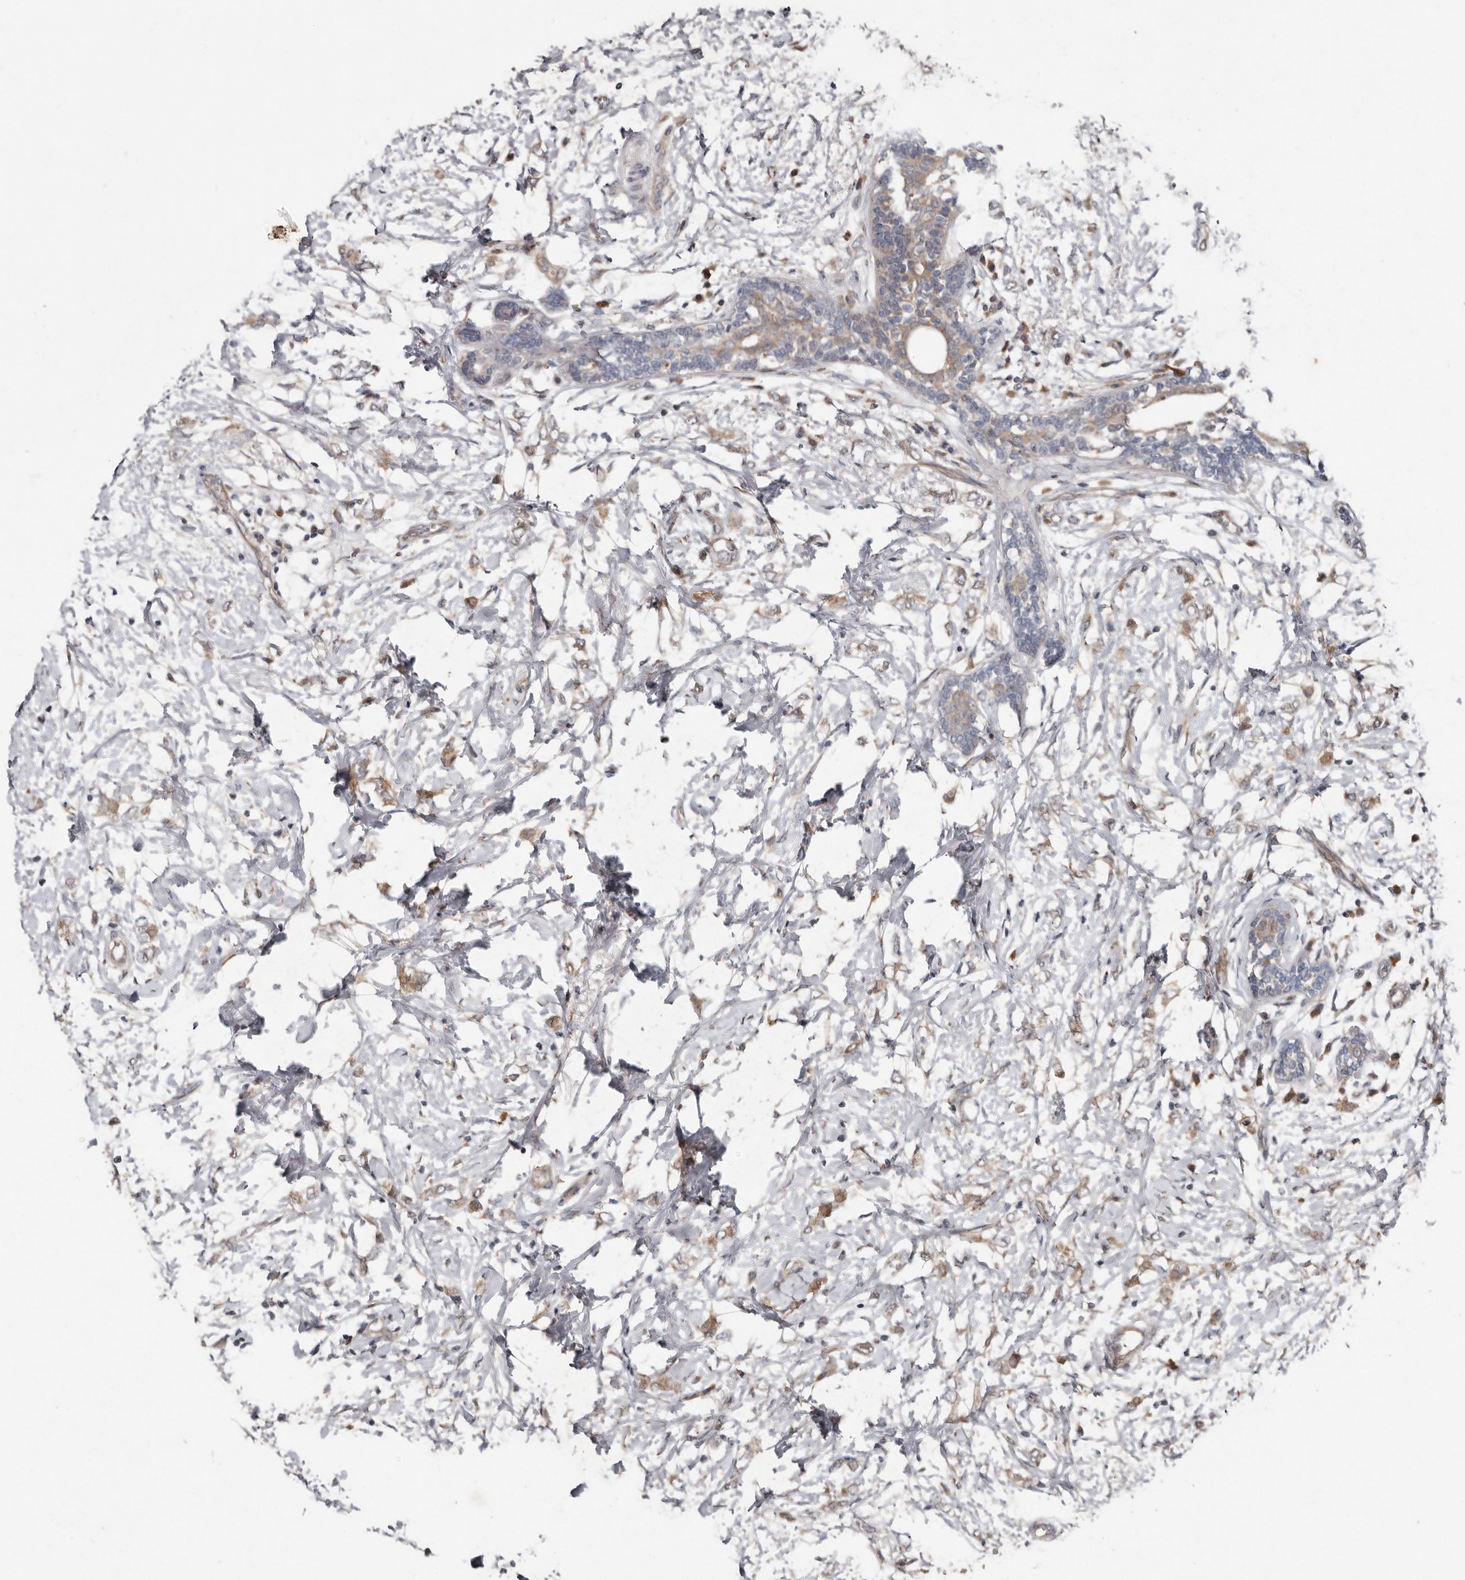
{"staining": {"intensity": "weak", "quantity": "25%-75%", "location": "cytoplasmic/membranous"}, "tissue": "breast cancer", "cell_type": "Tumor cells", "image_type": "cancer", "snomed": [{"axis": "morphology", "description": "Normal tissue, NOS"}, {"axis": "morphology", "description": "Lobular carcinoma"}, {"axis": "topography", "description": "Breast"}], "caption": "IHC image of neoplastic tissue: breast cancer stained using immunohistochemistry (IHC) reveals low levels of weak protein expression localized specifically in the cytoplasmic/membranous of tumor cells, appearing as a cytoplasmic/membranous brown color.", "gene": "CHML", "patient": {"sex": "female", "age": 47}}